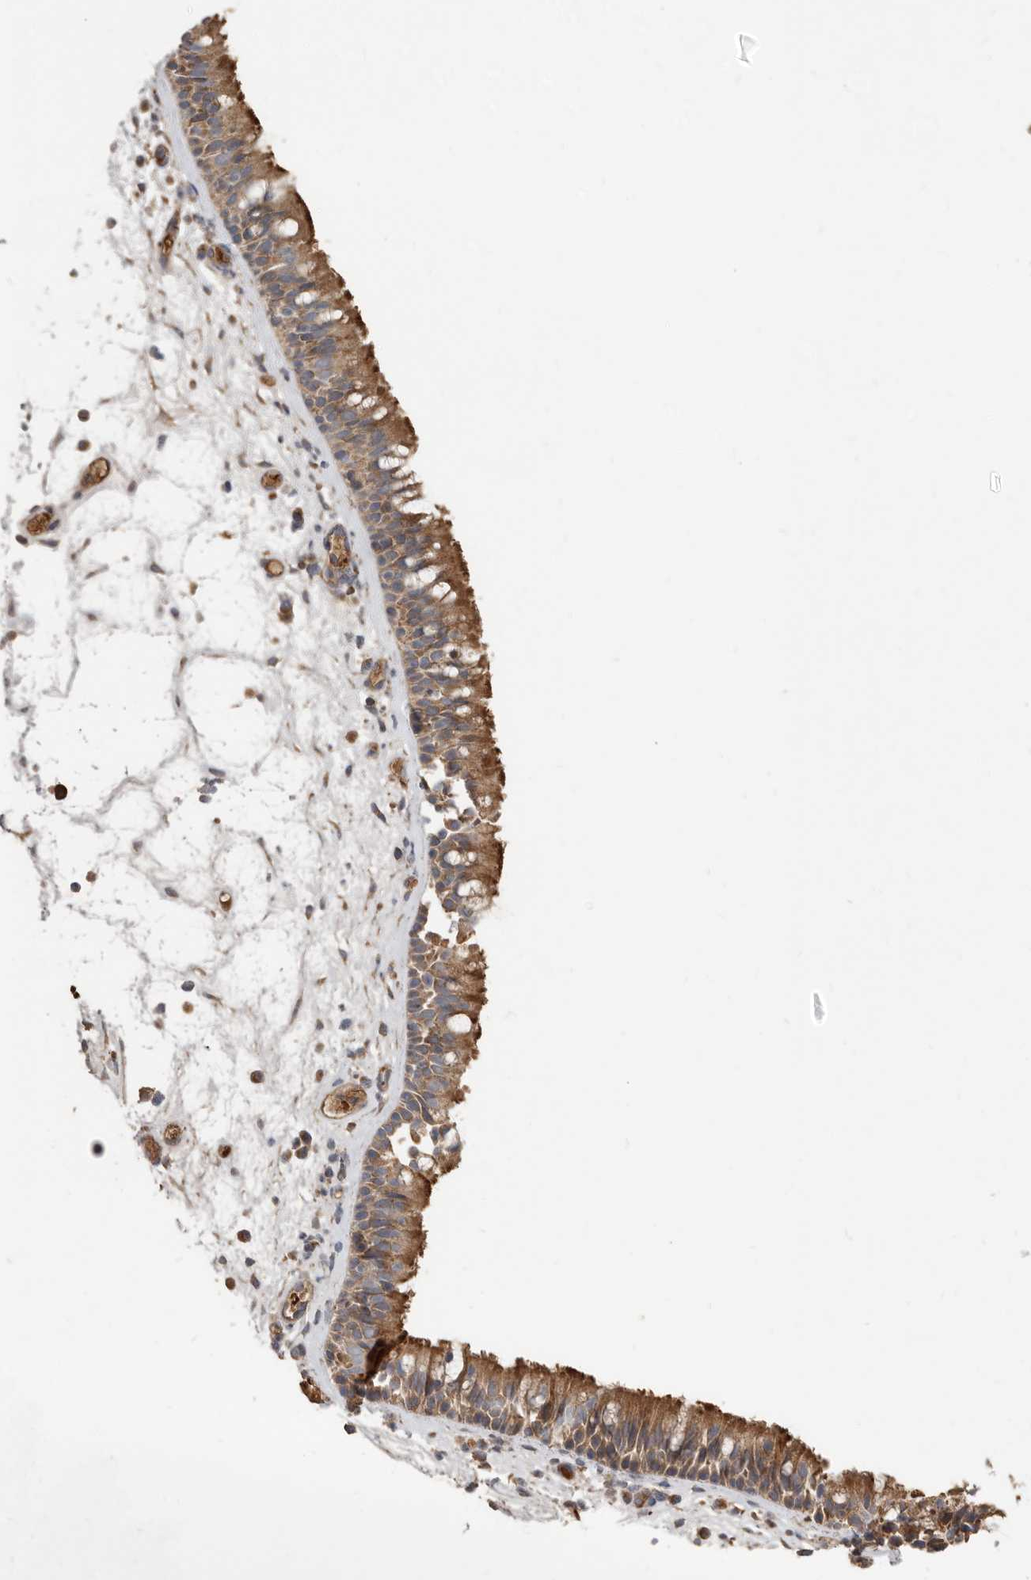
{"staining": {"intensity": "moderate", "quantity": ">75%", "location": "cytoplasmic/membranous"}, "tissue": "nasopharynx", "cell_type": "Respiratory epithelial cells", "image_type": "normal", "snomed": [{"axis": "morphology", "description": "Normal tissue, NOS"}, {"axis": "morphology", "description": "Inflammation, NOS"}, {"axis": "morphology", "description": "Malignant melanoma, Metastatic site"}, {"axis": "topography", "description": "Nasopharynx"}], "caption": "Benign nasopharynx reveals moderate cytoplasmic/membranous staining in approximately >75% of respiratory epithelial cells.", "gene": "KIF26B", "patient": {"sex": "male", "age": 70}}